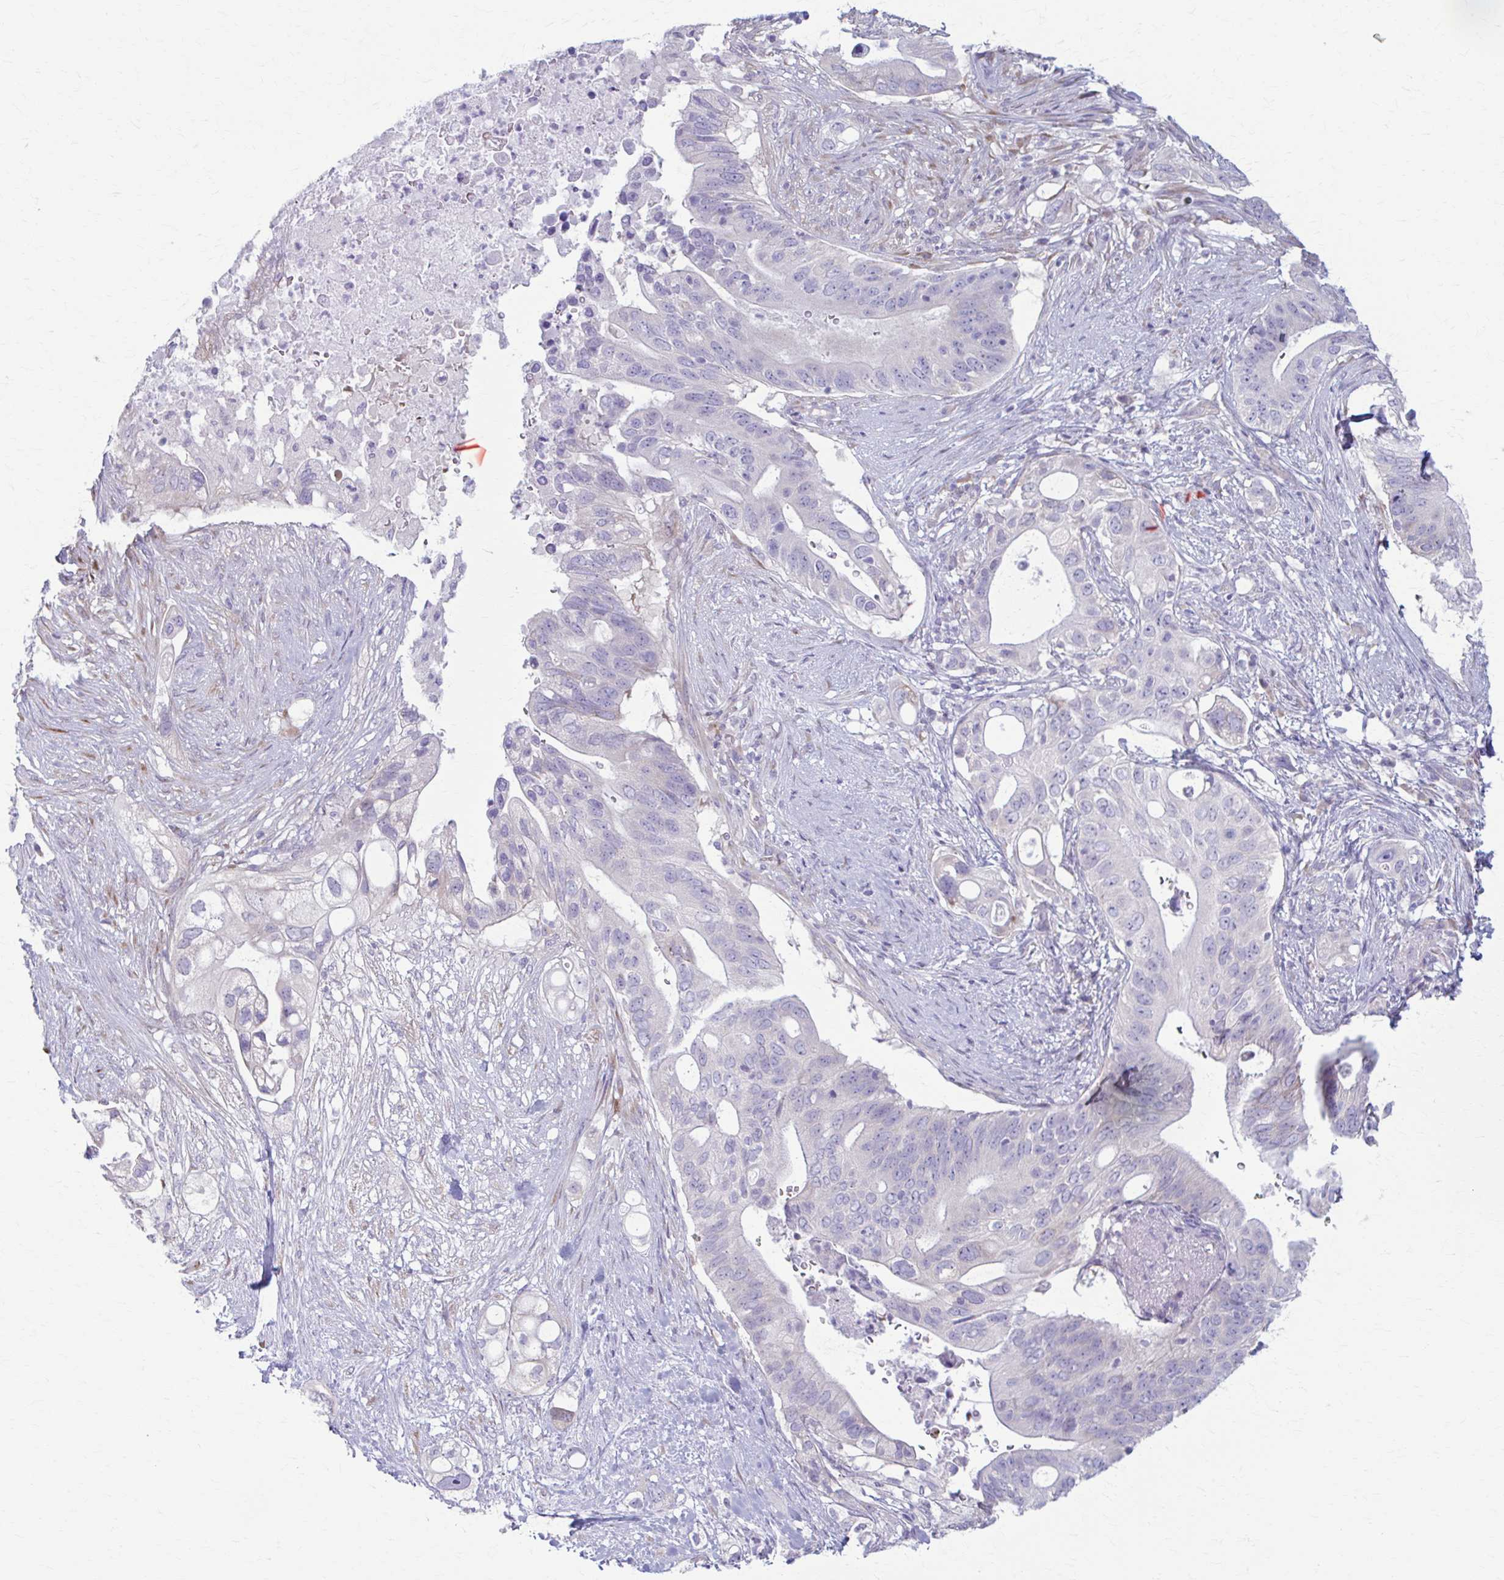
{"staining": {"intensity": "negative", "quantity": "none", "location": "none"}, "tissue": "pancreatic cancer", "cell_type": "Tumor cells", "image_type": "cancer", "snomed": [{"axis": "morphology", "description": "Adenocarcinoma, NOS"}, {"axis": "topography", "description": "Pancreas"}], "caption": "Pancreatic cancer was stained to show a protein in brown. There is no significant positivity in tumor cells. (Brightfield microscopy of DAB (3,3'-diaminobenzidine) immunohistochemistry at high magnification).", "gene": "PRKRA", "patient": {"sex": "female", "age": 72}}